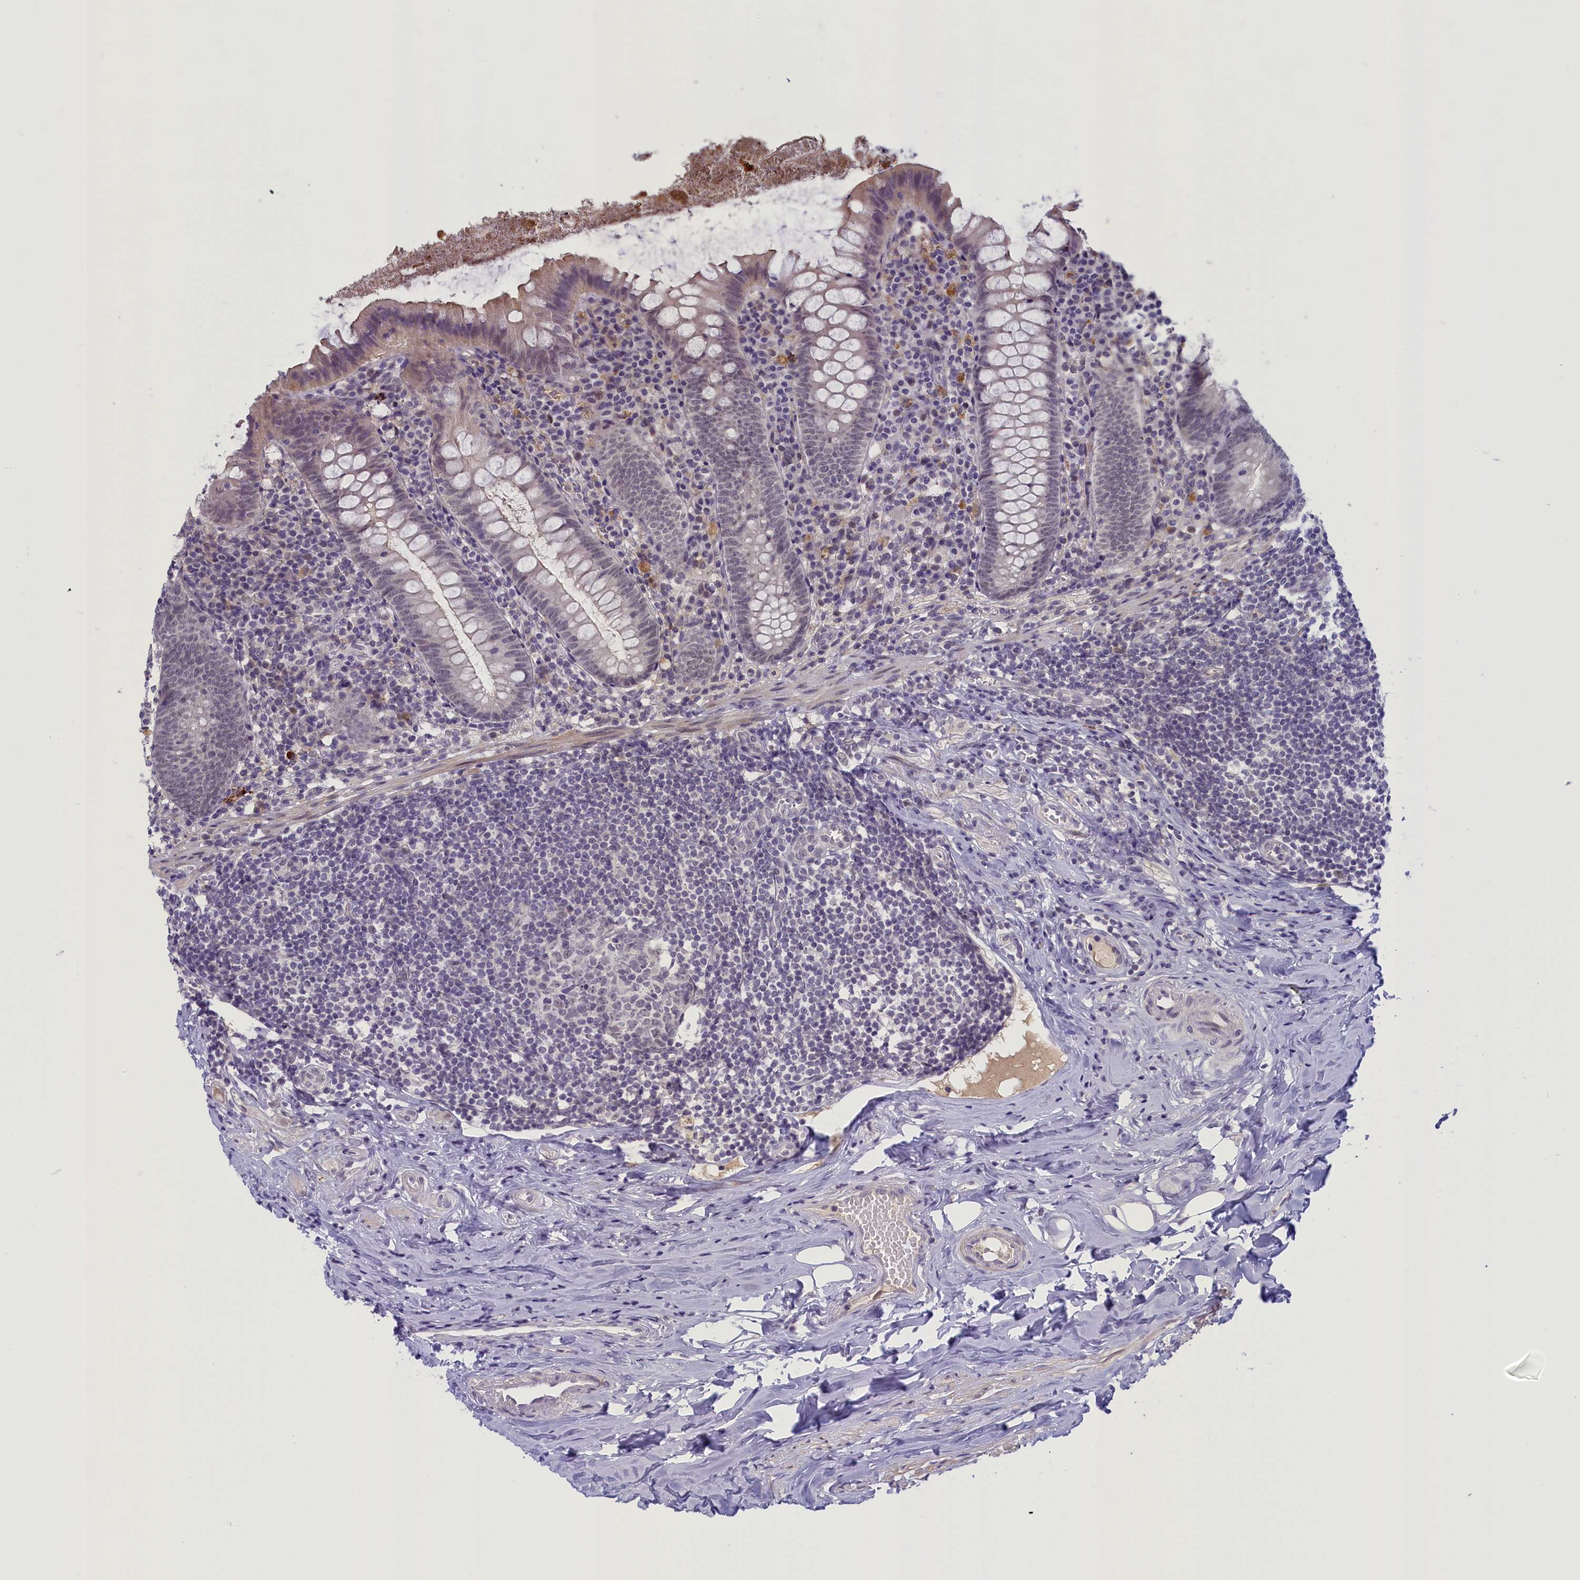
{"staining": {"intensity": "weak", "quantity": ">75%", "location": "cytoplasmic/membranous,nuclear"}, "tissue": "appendix", "cell_type": "Glandular cells", "image_type": "normal", "snomed": [{"axis": "morphology", "description": "Normal tissue, NOS"}, {"axis": "topography", "description": "Appendix"}], "caption": "This is a histology image of immunohistochemistry (IHC) staining of benign appendix, which shows weak expression in the cytoplasmic/membranous,nuclear of glandular cells.", "gene": "CRAMP1", "patient": {"sex": "female", "age": 51}}